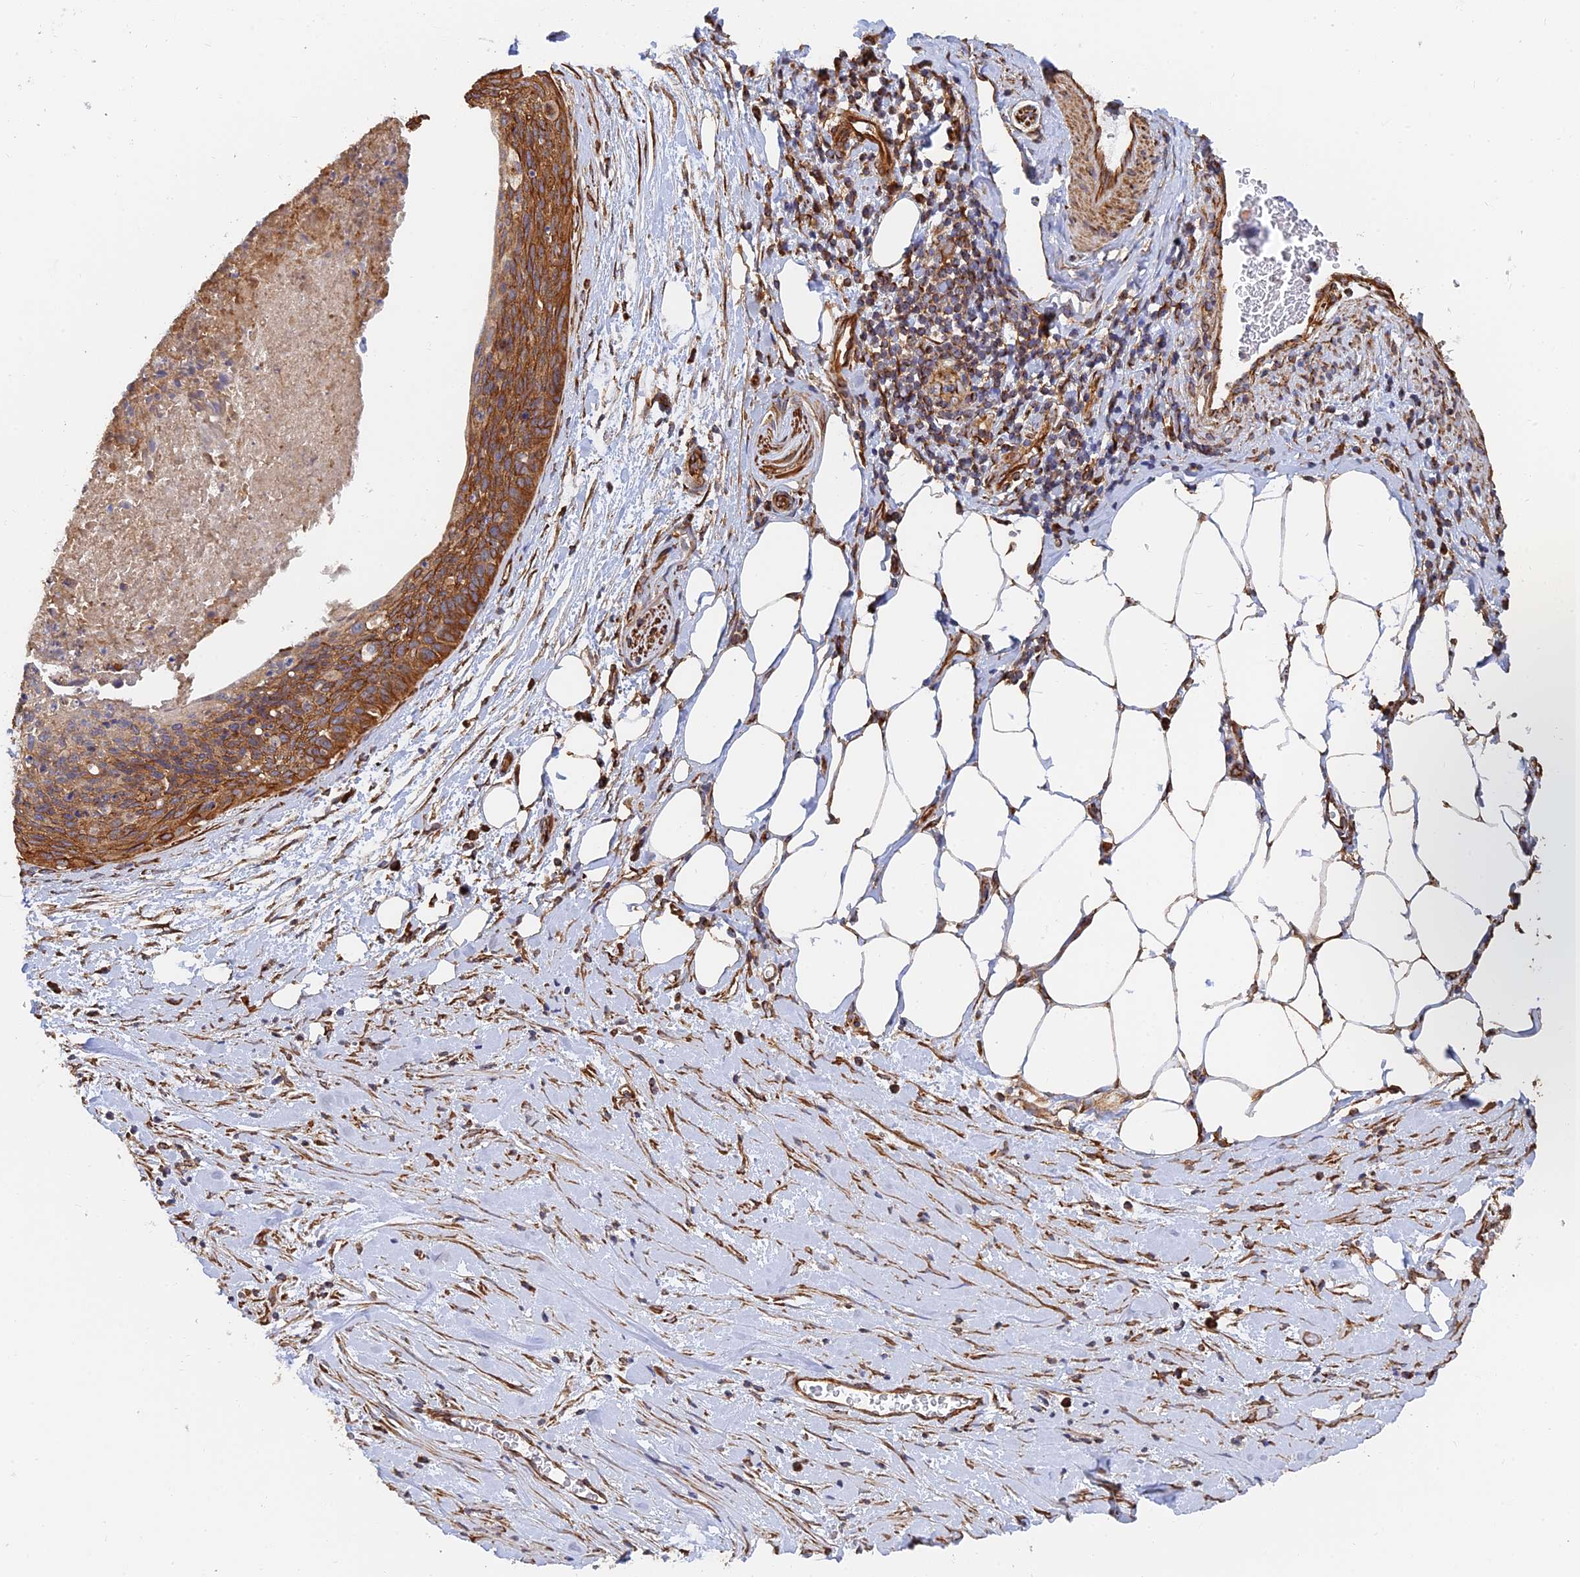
{"staining": {"intensity": "moderate", "quantity": "25%-75%", "location": "cytoplasmic/membranous"}, "tissue": "cervical cancer", "cell_type": "Tumor cells", "image_type": "cancer", "snomed": [{"axis": "morphology", "description": "Squamous cell carcinoma, NOS"}, {"axis": "topography", "description": "Cervix"}], "caption": "A brown stain labels moderate cytoplasmic/membranous positivity of a protein in human squamous cell carcinoma (cervical) tumor cells.", "gene": "WBP11", "patient": {"sex": "female", "age": 55}}